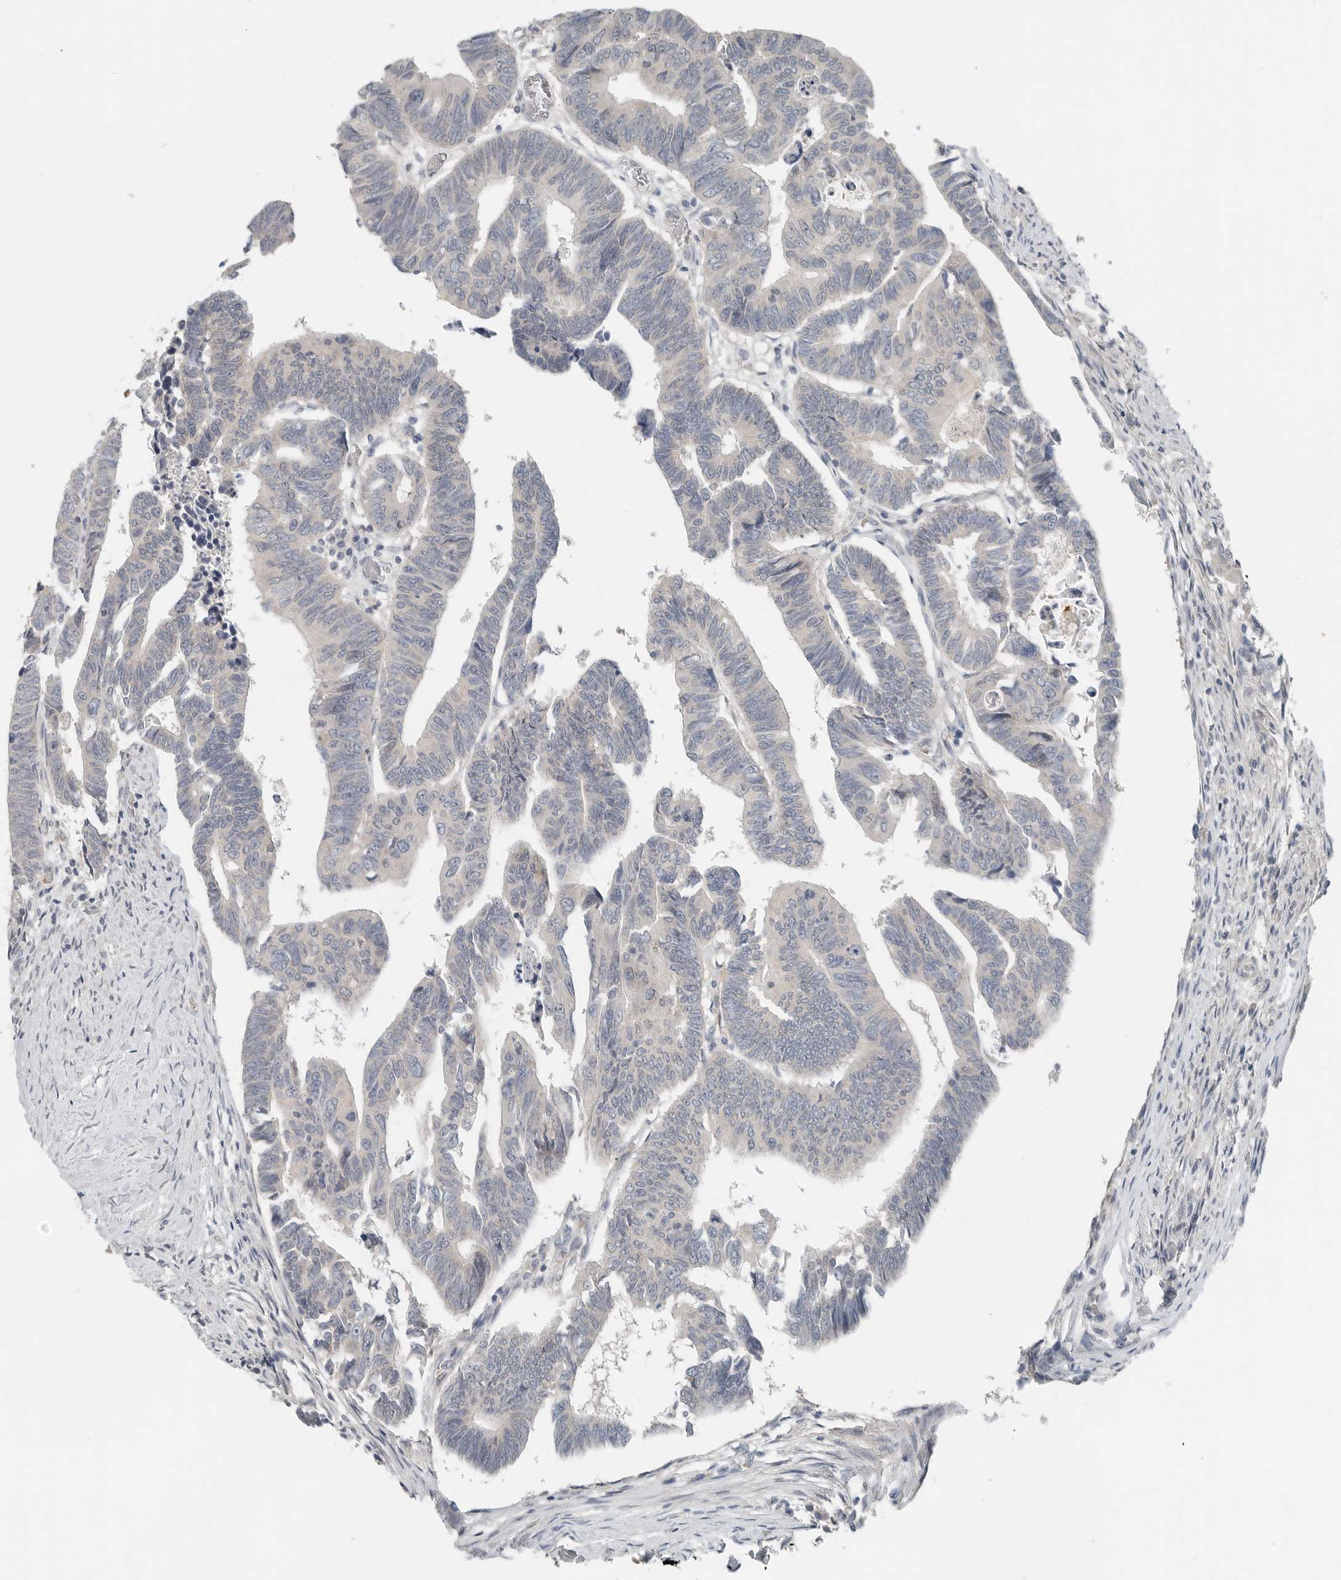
{"staining": {"intensity": "negative", "quantity": "none", "location": "none"}, "tissue": "colorectal cancer", "cell_type": "Tumor cells", "image_type": "cancer", "snomed": [{"axis": "morphology", "description": "Adenocarcinoma, NOS"}, {"axis": "topography", "description": "Rectum"}], "caption": "Tumor cells show no significant protein staining in adenocarcinoma (colorectal). The staining is performed using DAB brown chromogen with nuclei counter-stained in using hematoxylin.", "gene": "FCRLB", "patient": {"sex": "female", "age": 65}}